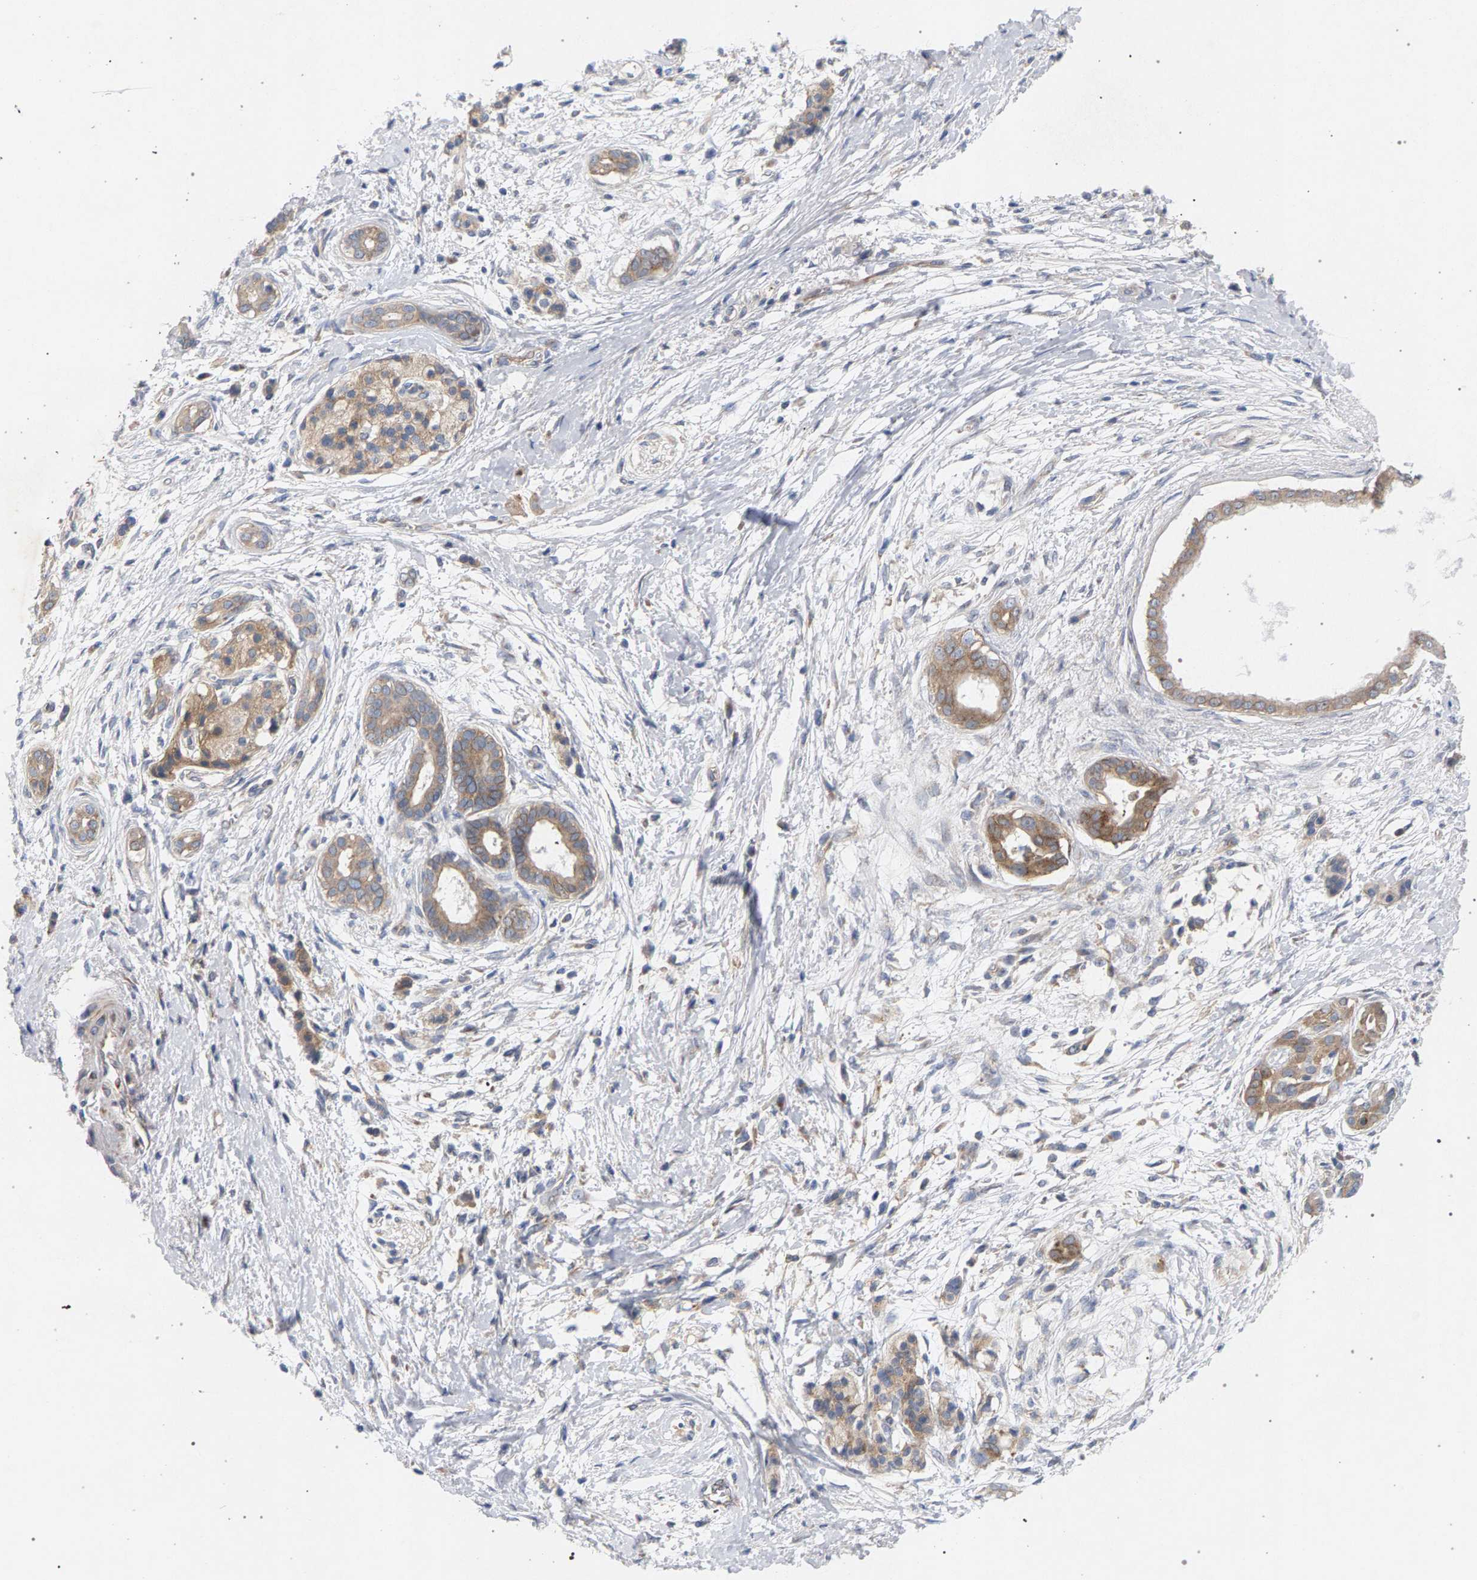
{"staining": {"intensity": "moderate", "quantity": ">75%", "location": "cytoplasmic/membranous"}, "tissue": "pancreatic cancer", "cell_type": "Tumor cells", "image_type": "cancer", "snomed": [{"axis": "morphology", "description": "Adenocarcinoma, NOS"}, {"axis": "topography", "description": "Pancreas"}], "caption": "Immunohistochemistry (DAB) staining of human pancreatic cancer (adenocarcinoma) reveals moderate cytoplasmic/membranous protein positivity in approximately >75% of tumor cells. Using DAB (3,3'-diaminobenzidine) (brown) and hematoxylin (blue) stains, captured at high magnification using brightfield microscopy.", "gene": "MAMDC2", "patient": {"sex": "male", "age": 59}}